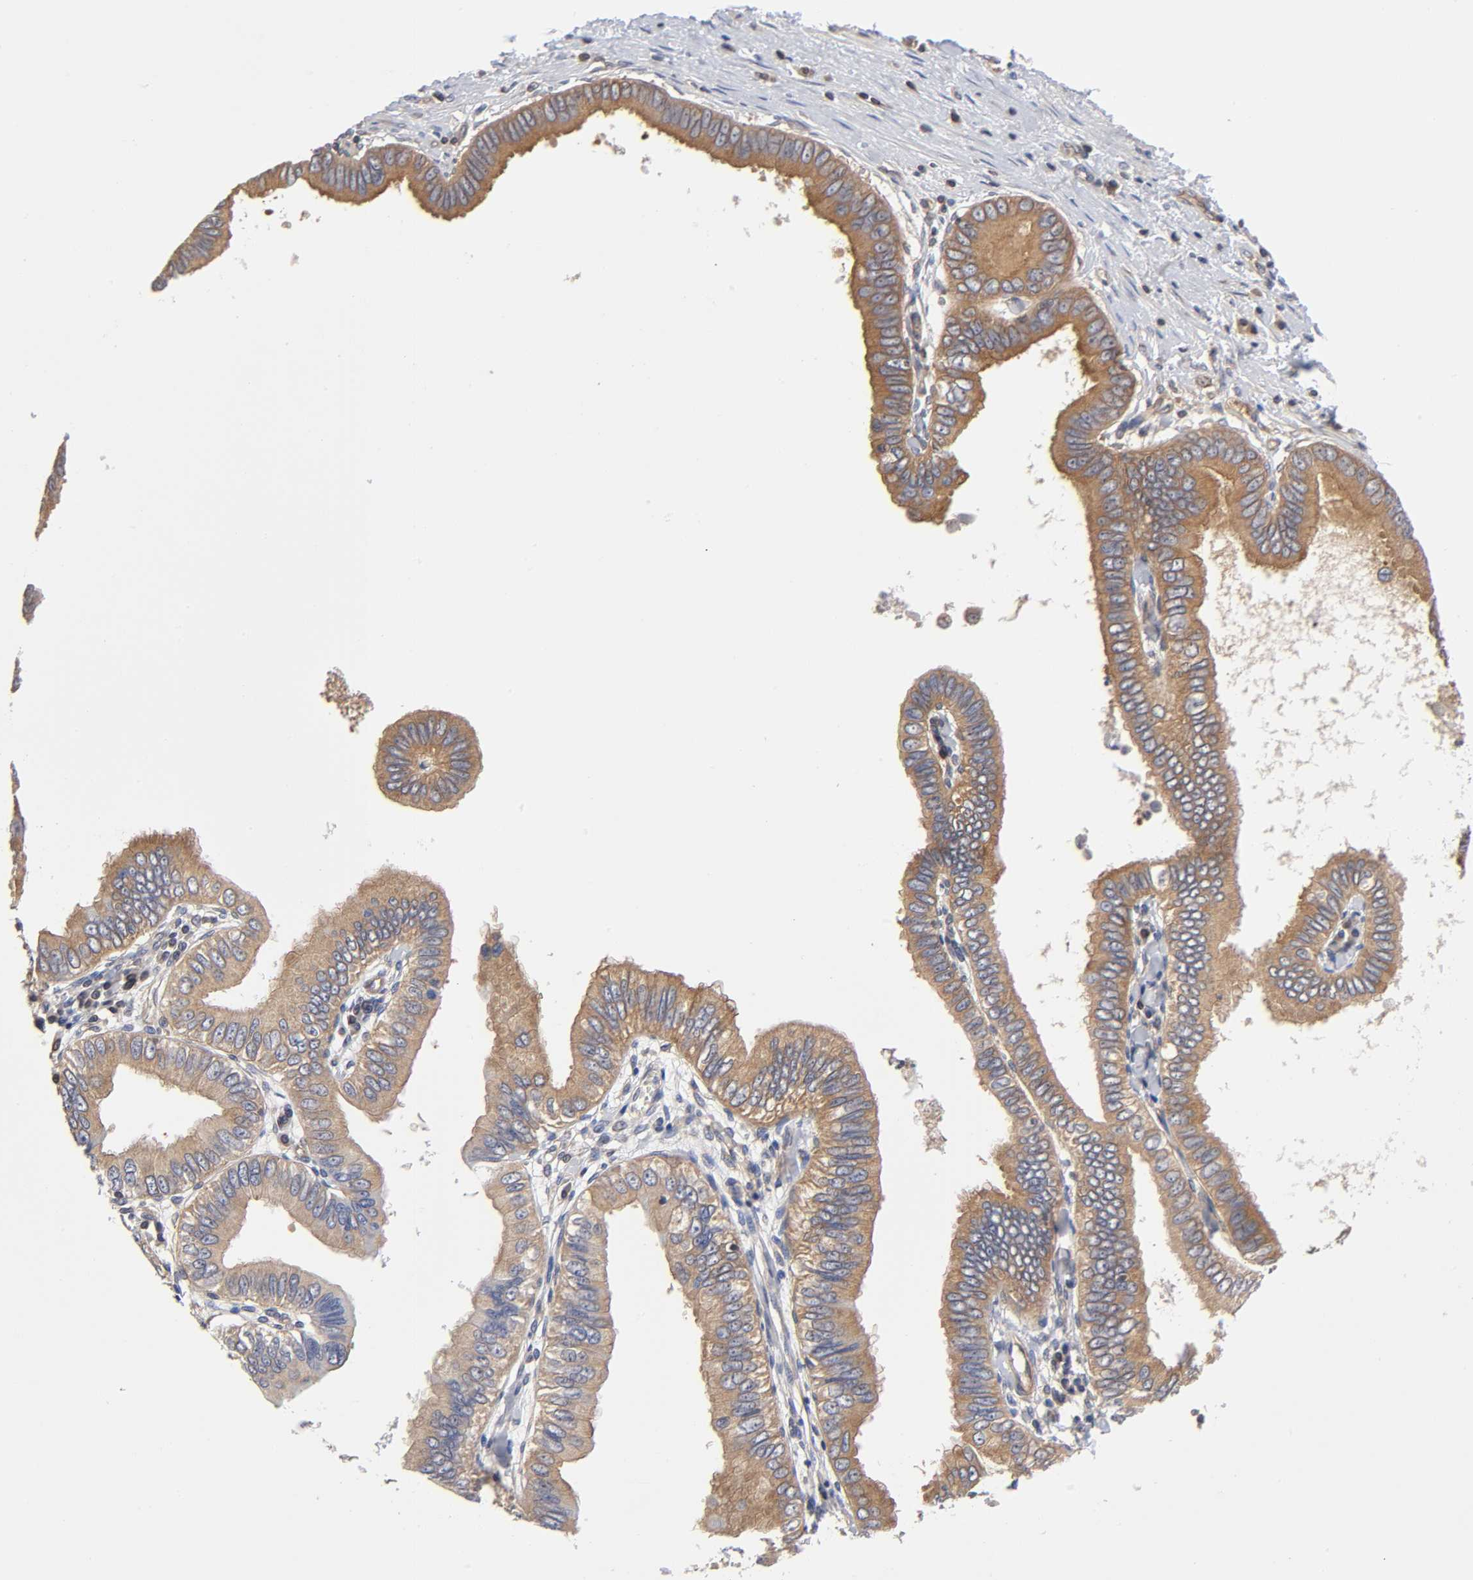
{"staining": {"intensity": "moderate", "quantity": ">75%", "location": "cytoplasmic/membranous"}, "tissue": "pancreatic cancer", "cell_type": "Tumor cells", "image_type": "cancer", "snomed": [{"axis": "morphology", "description": "Normal tissue, NOS"}, {"axis": "topography", "description": "Lymph node"}], "caption": "Immunohistochemical staining of pancreatic cancer demonstrates medium levels of moderate cytoplasmic/membranous staining in about >75% of tumor cells.", "gene": "STRN3", "patient": {"sex": "male", "age": 50}}